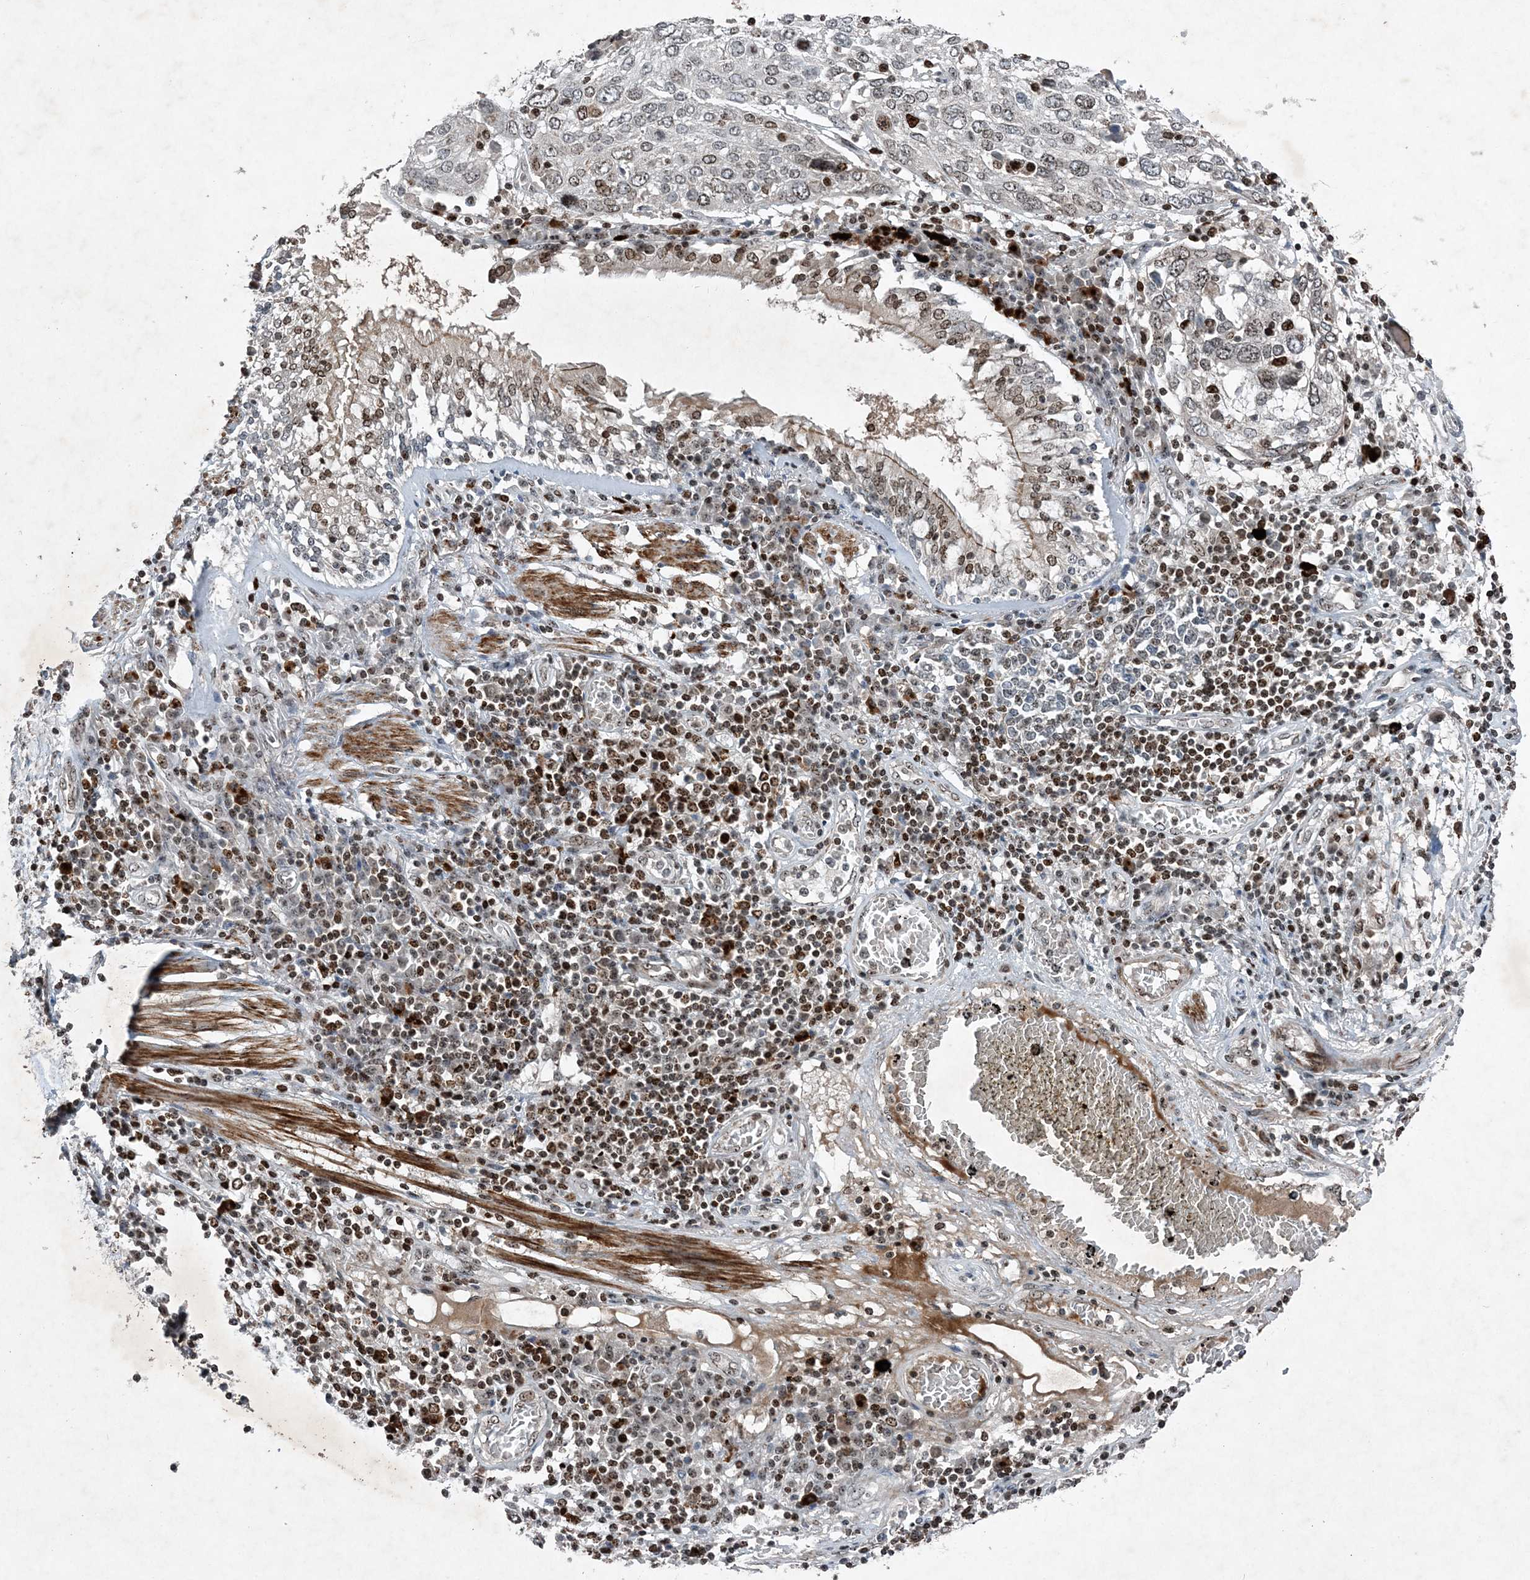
{"staining": {"intensity": "moderate", "quantity": "25%-75%", "location": "nuclear"}, "tissue": "lung cancer", "cell_type": "Tumor cells", "image_type": "cancer", "snomed": [{"axis": "morphology", "description": "Squamous cell carcinoma, NOS"}, {"axis": "topography", "description": "Lung"}], "caption": "Immunohistochemistry (IHC) image of neoplastic tissue: lung squamous cell carcinoma stained using immunohistochemistry (IHC) exhibits medium levels of moderate protein expression localized specifically in the nuclear of tumor cells, appearing as a nuclear brown color.", "gene": "QTRT2", "patient": {"sex": "male", "age": 65}}